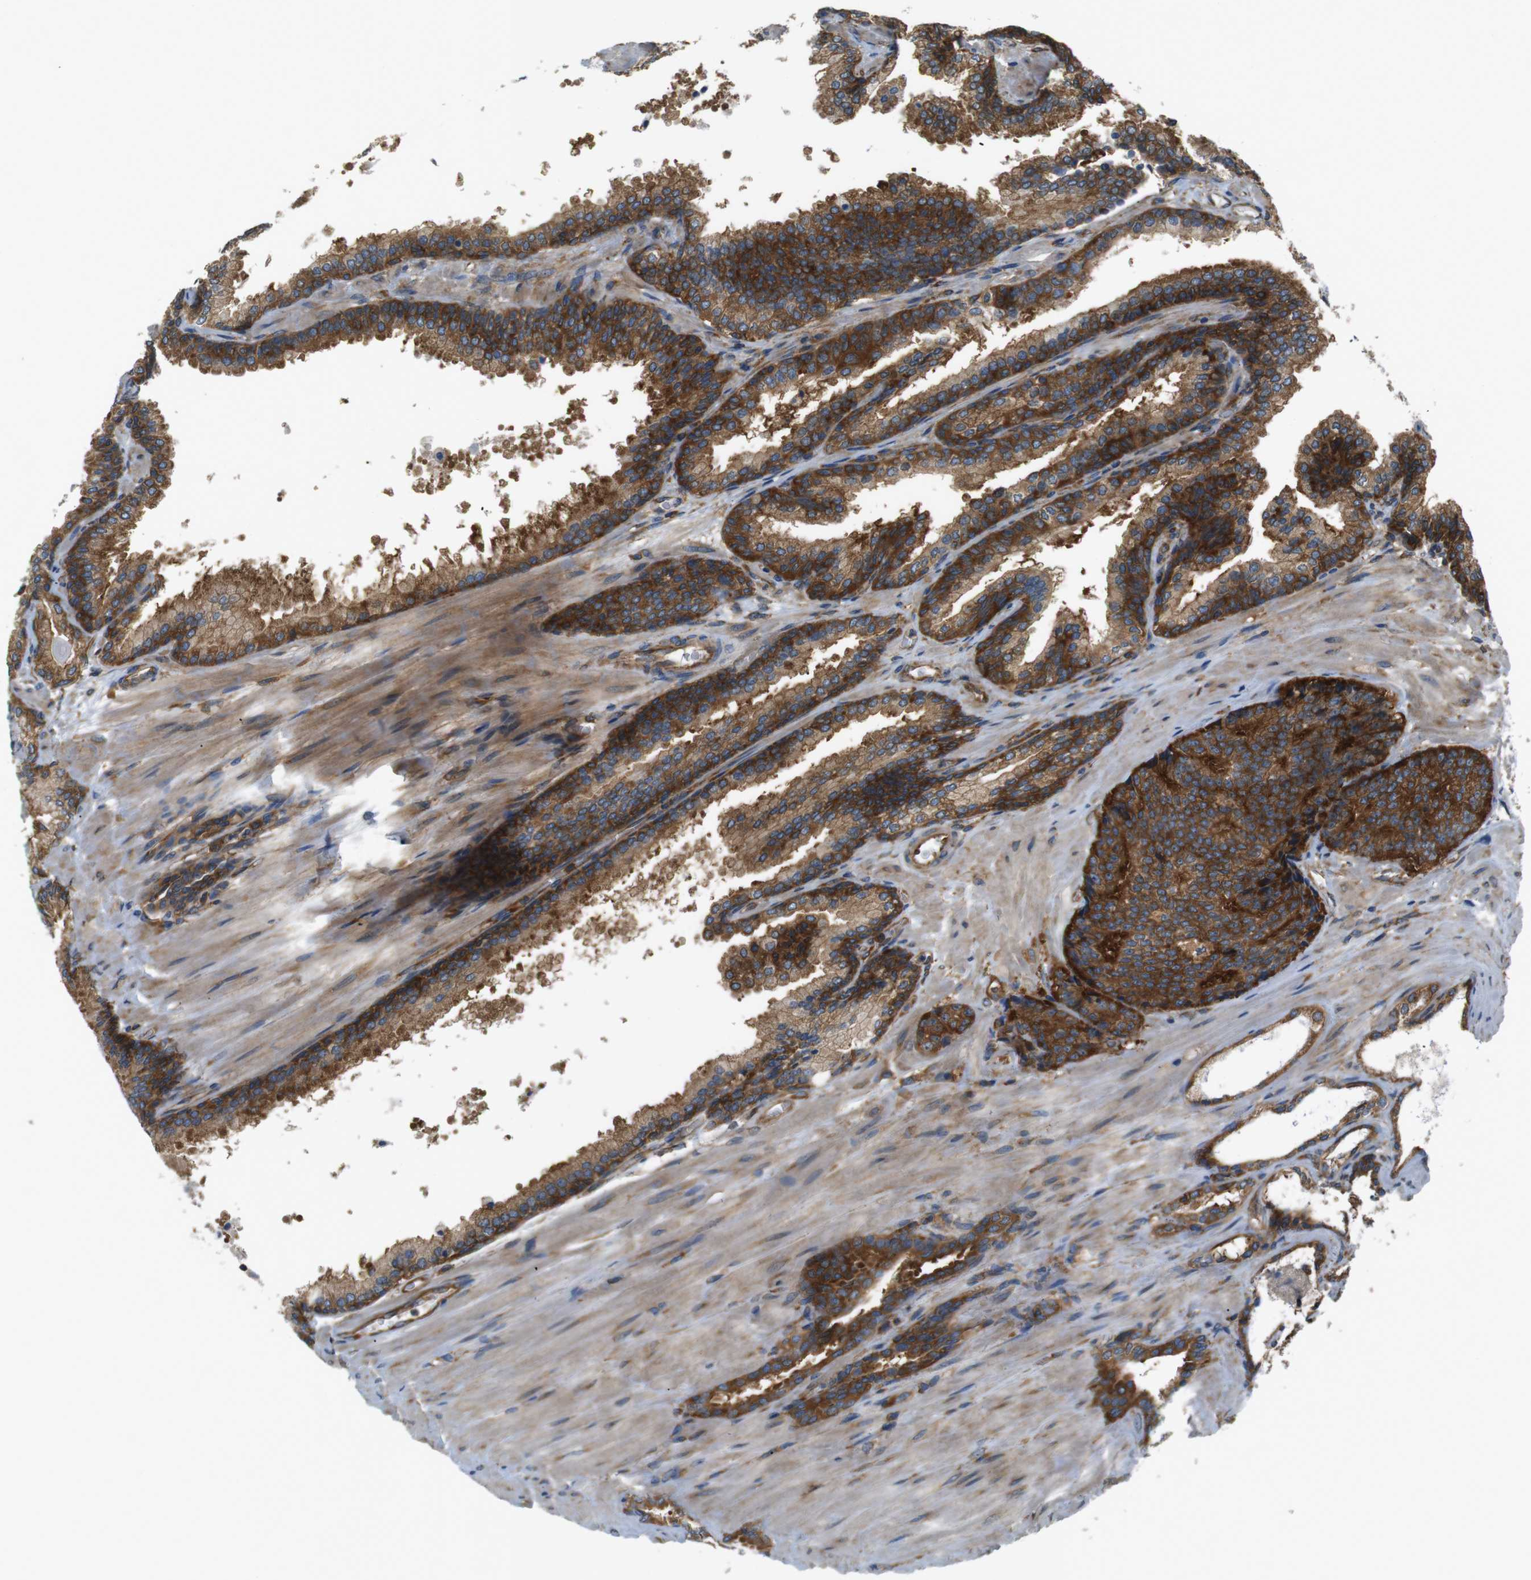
{"staining": {"intensity": "strong", "quantity": ">75%", "location": "cytoplasmic/membranous"}, "tissue": "prostate cancer", "cell_type": "Tumor cells", "image_type": "cancer", "snomed": [{"axis": "morphology", "description": "Adenocarcinoma, High grade"}, {"axis": "topography", "description": "Prostate"}], "caption": "Approximately >75% of tumor cells in prostate cancer (high-grade adenocarcinoma) exhibit strong cytoplasmic/membranous protein positivity as visualized by brown immunohistochemical staining.", "gene": "TSC1", "patient": {"sex": "male", "age": 61}}